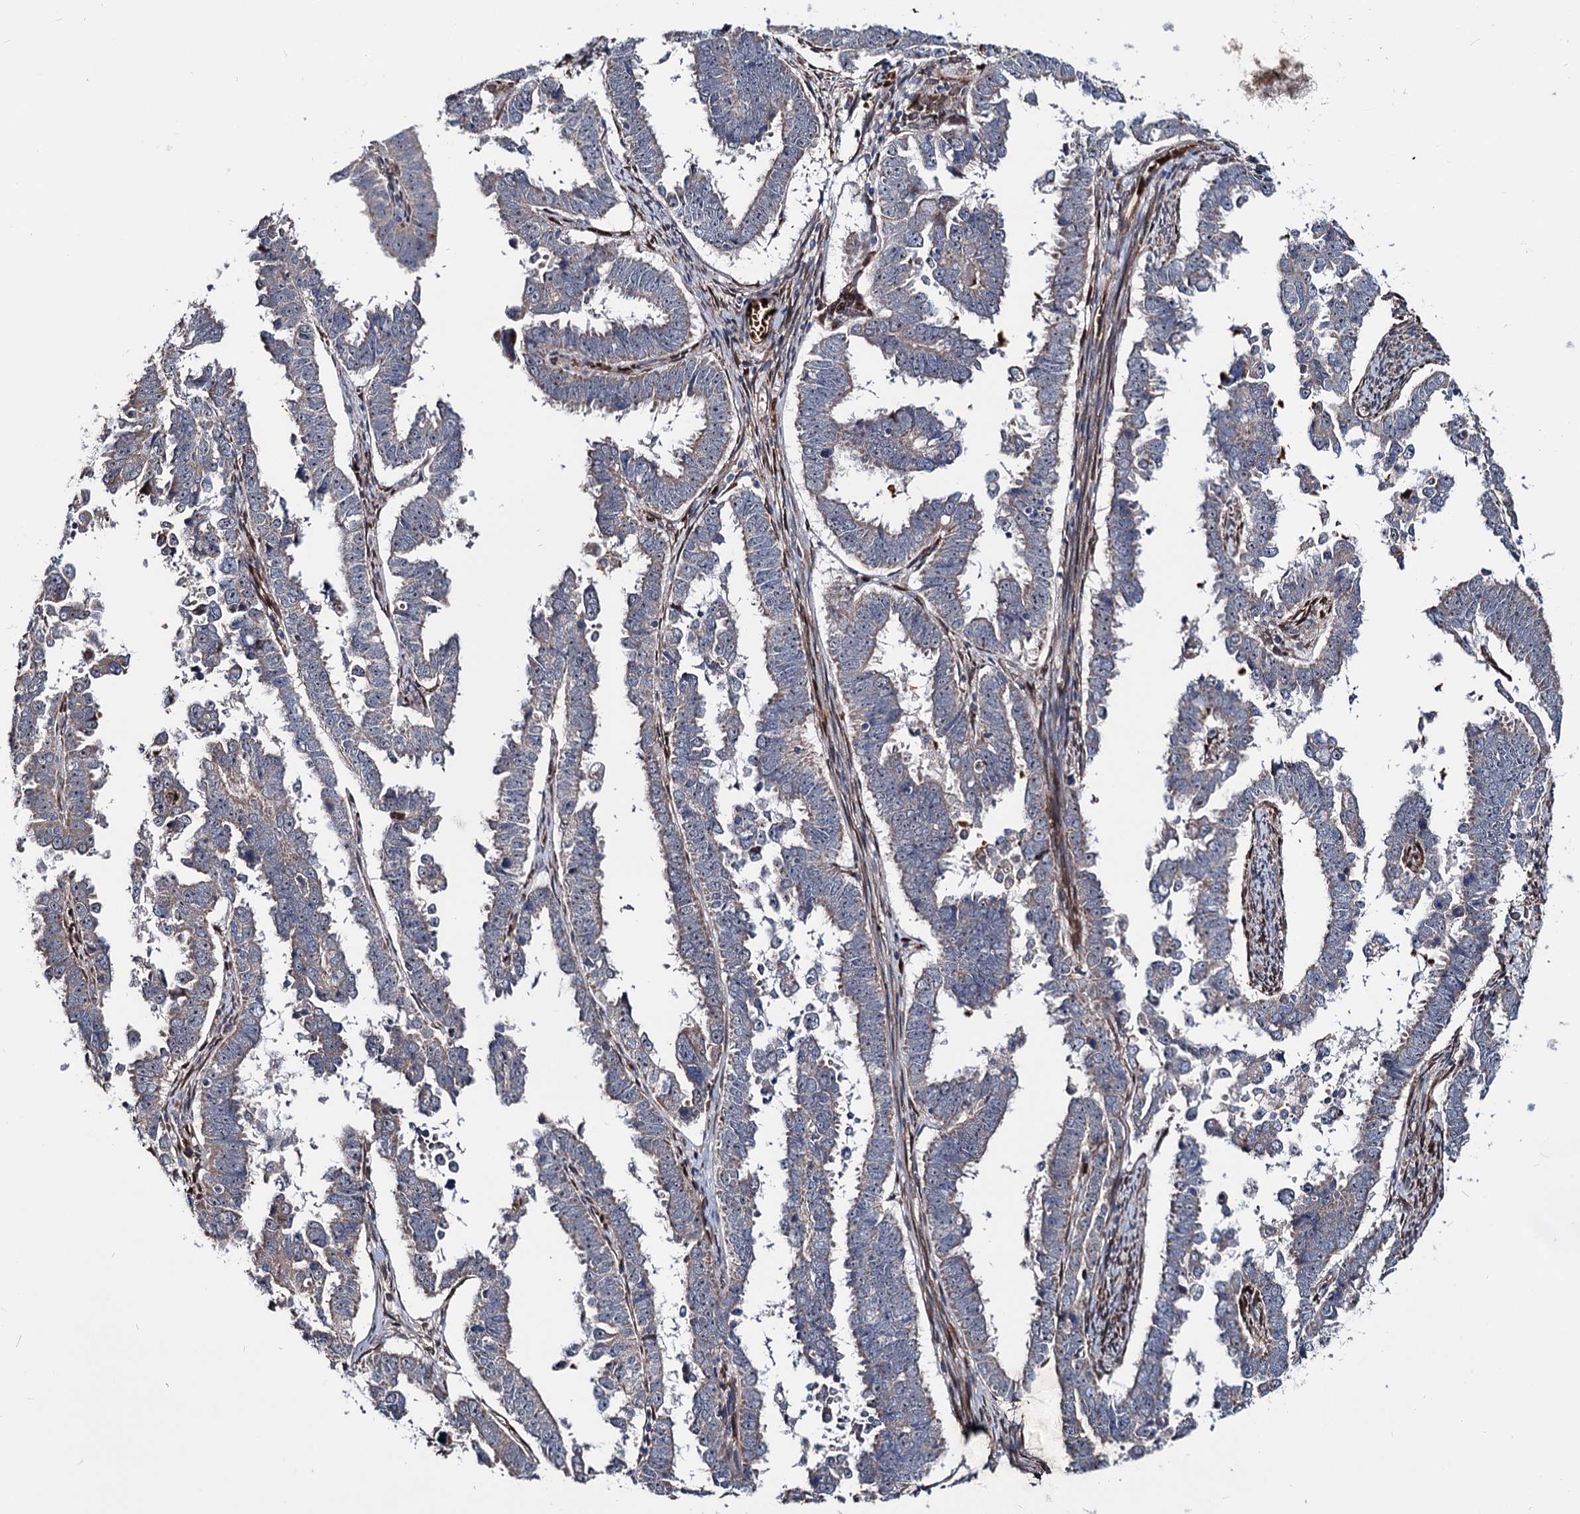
{"staining": {"intensity": "weak", "quantity": "<25%", "location": "cytoplasmic/membranous"}, "tissue": "endometrial cancer", "cell_type": "Tumor cells", "image_type": "cancer", "snomed": [{"axis": "morphology", "description": "Adenocarcinoma, NOS"}, {"axis": "topography", "description": "Endometrium"}], "caption": "Image shows no significant protein expression in tumor cells of adenocarcinoma (endometrial). The staining was performed using DAB (3,3'-diaminobenzidine) to visualize the protein expression in brown, while the nuclei were stained in blue with hematoxylin (Magnification: 20x).", "gene": "PTDSS2", "patient": {"sex": "female", "age": 75}}